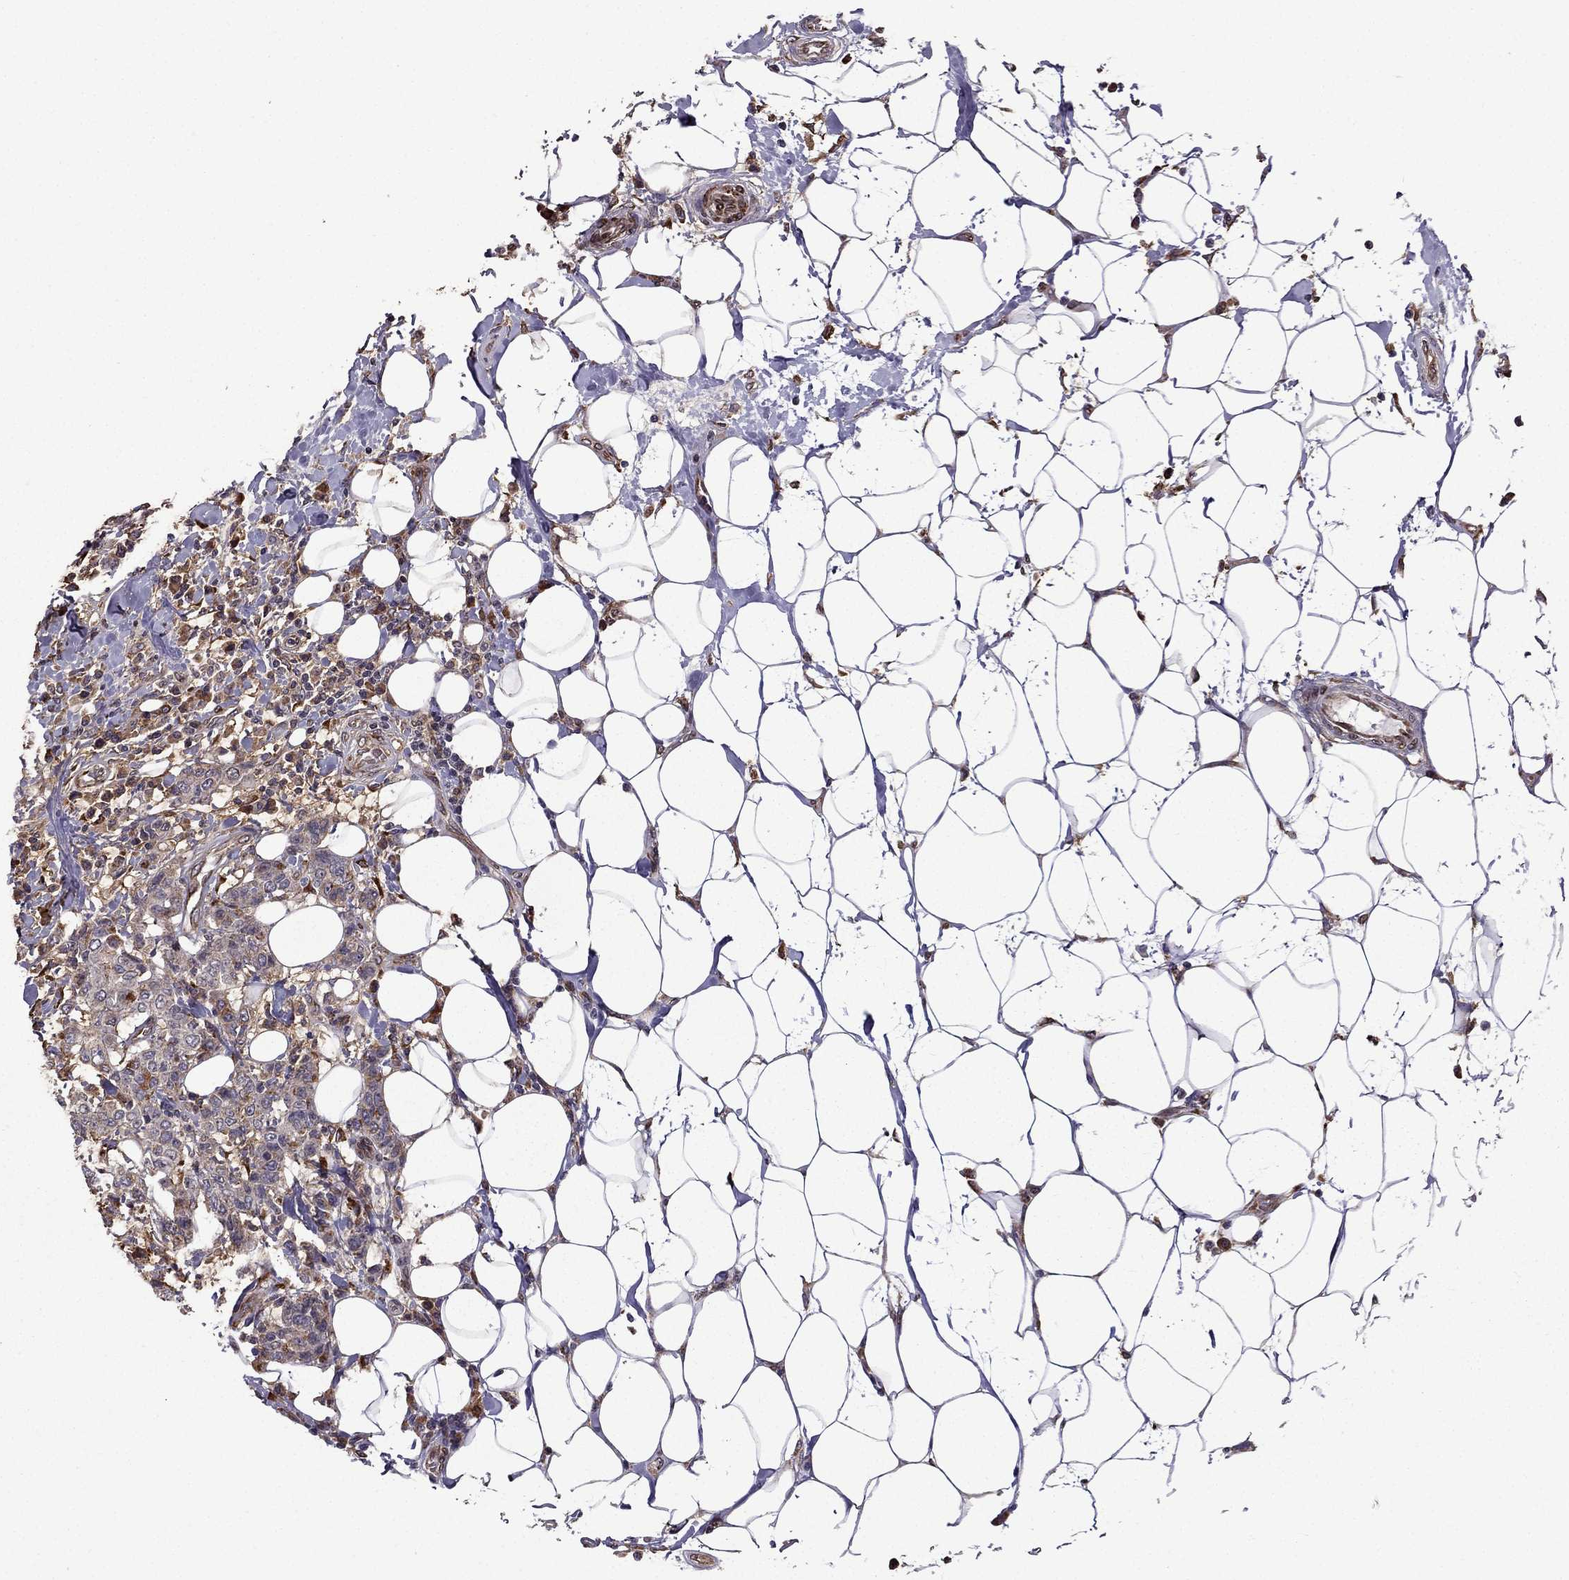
{"staining": {"intensity": "moderate", "quantity": "<25%", "location": "cytoplasmic/membranous"}, "tissue": "breast cancer", "cell_type": "Tumor cells", "image_type": "cancer", "snomed": [{"axis": "morphology", "description": "Duct carcinoma"}, {"axis": "topography", "description": "Breast"}], "caption": "Tumor cells show moderate cytoplasmic/membranous positivity in approximately <25% of cells in breast cancer (infiltrating ductal carcinoma).", "gene": "IKBIP", "patient": {"sex": "female", "age": 27}}